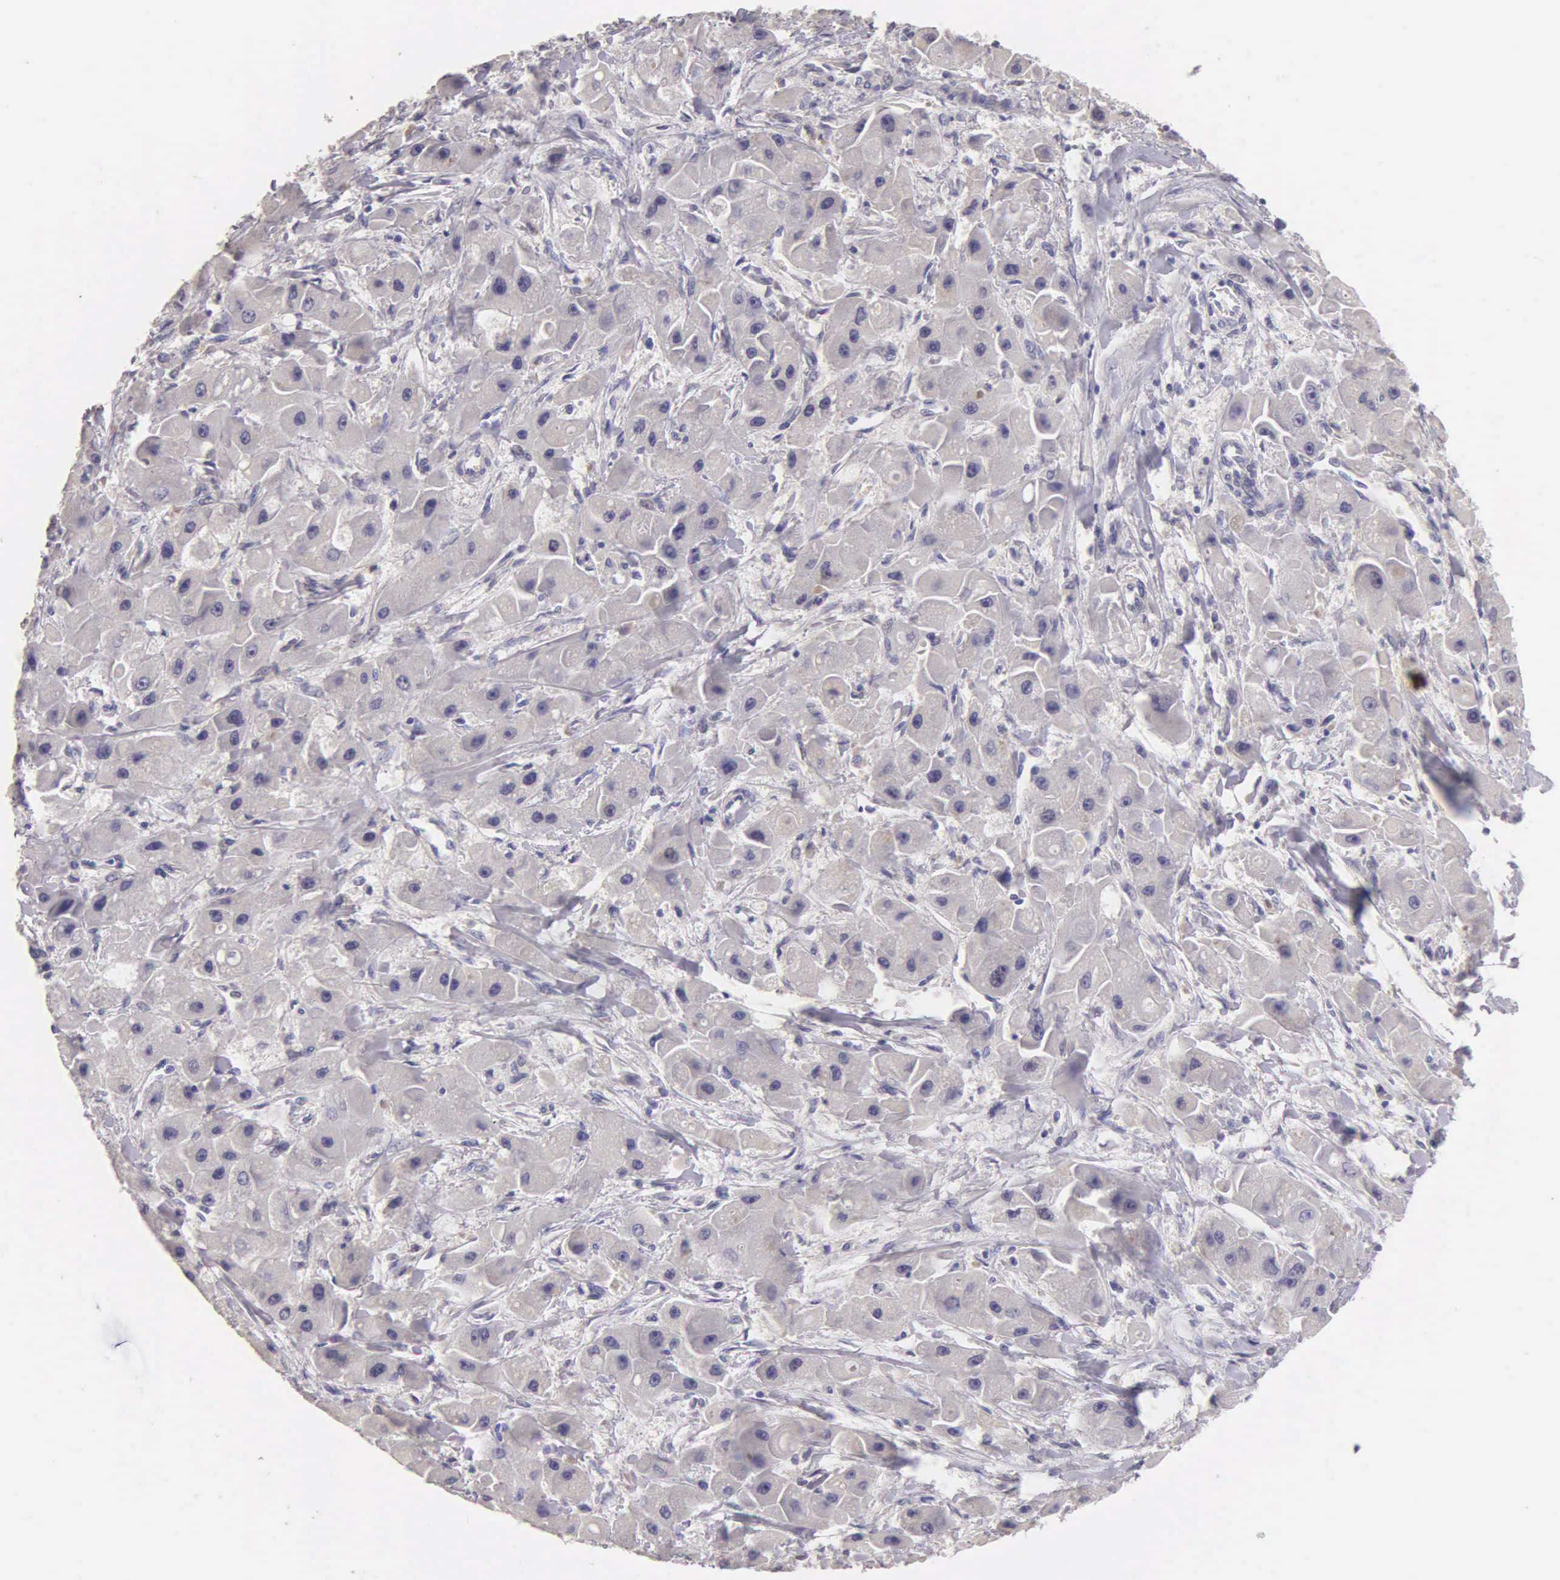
{"staining": {"intensity": "negative", "quantity": "none", "location": "none"}, "tissue": "liver cancer", "cell_type": "Tumor cells", "image_type": "cancer", "snomed": [{"axis": "morphology", "description": "Carcinoma, Hepatocellular, NOS"}, {"axis": "topography", "description": "Liver"}], "caption": "Human liver cancer (hepatocellular carcinoma) stained for a protein using immunohistochemistry (IHC) exhibits no expression in tumor cells.", "gene": "ESR1", "patient": {"sex": "male", "age": 24}}